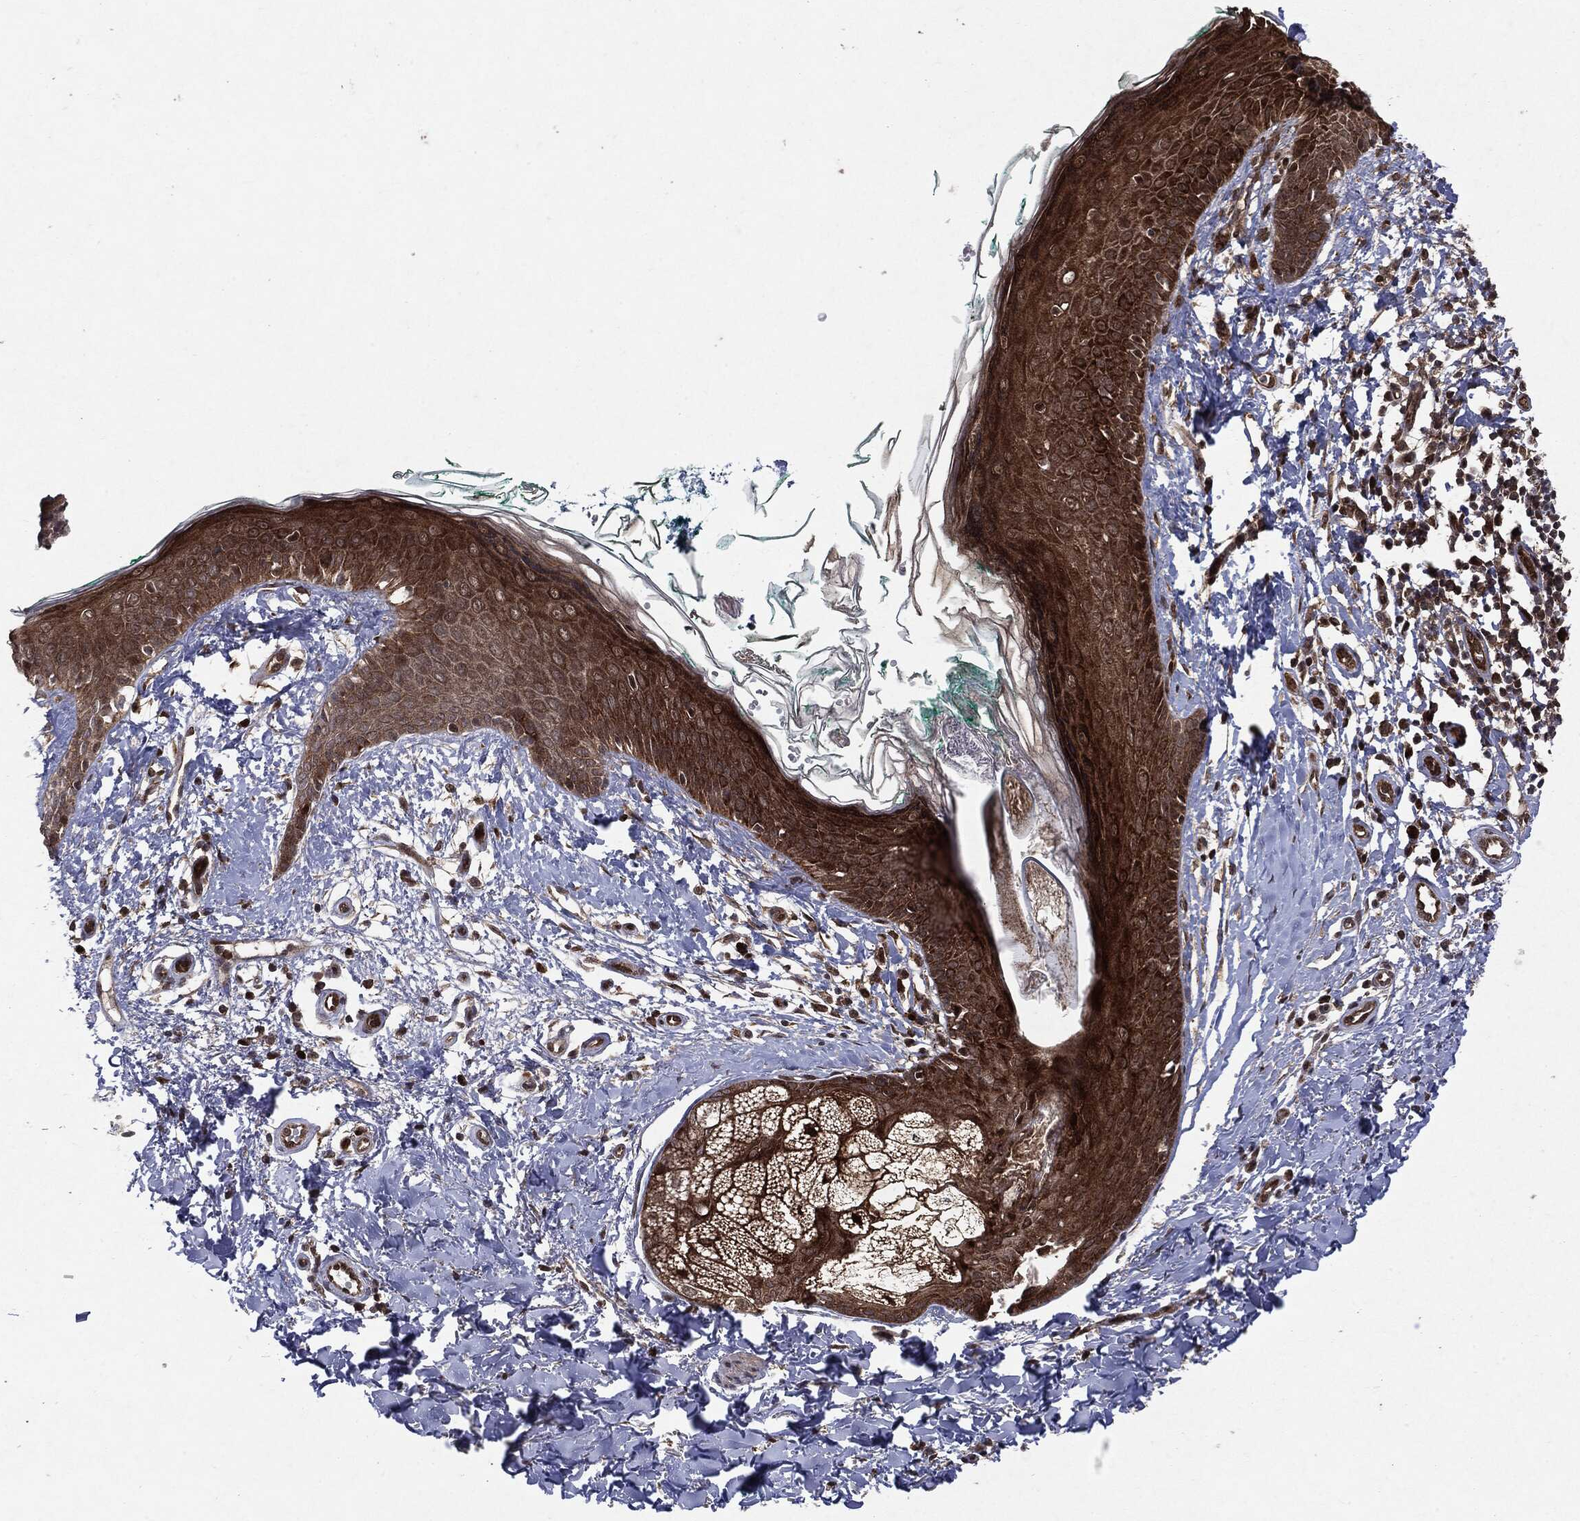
{"staining": {"intensity": "moderate", "quantity": ">75%", "location": "cytoplasmic/membranous"}, "tissue": "skin", "cell_type": "Fibroblasts", "image_type": "normal", "snomed": [{"axis": "morphology", "description": "Normal tissue, NOS"}, {"axis": "morphology", "description": "Basal cell carcinoma"}, {"axis": "topography", "description": "Skin"}], "caption": "Normal skin demonstrates moderate cytoplasmic/membranous expression in approximately >75% of fibroblasts, visualized by immunohistochemistry.", "gene": "OTUB1", "patient": {"sex": "male", "age": 33}}